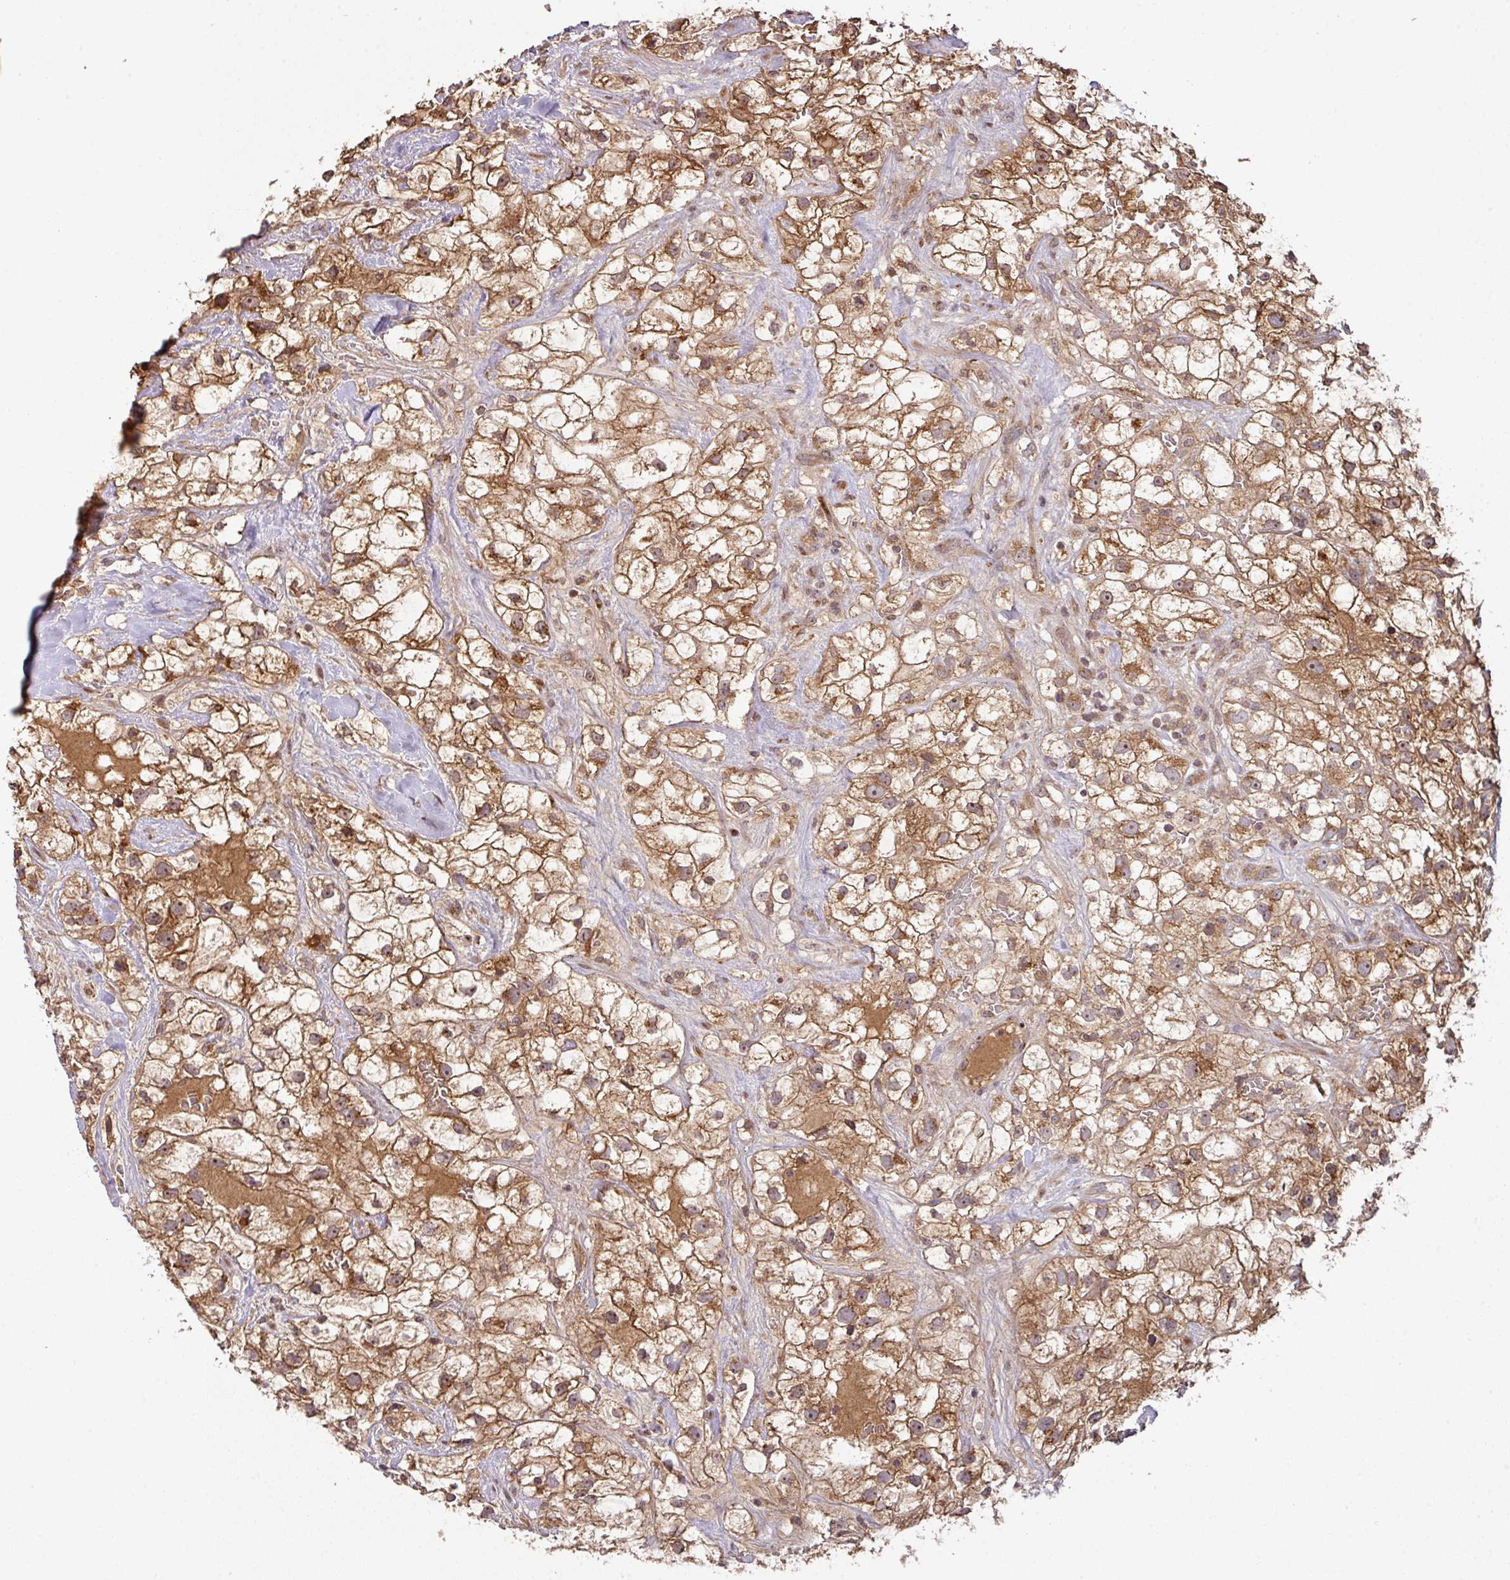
{"staining": {"intensity": "strong", "quantity": ">75%", "location": "cytoplasmic/membranous"}, "tissue": "renal cancer", "cell_type": "Tumor cells", "image_type": "cancer", "snomed": [{"axis": "morphology", "description": "Adenocarcinoma, NOS"}, {"axis": "topography", "description": "Kidney"}], "caption": "A brown stain shows strong cytoplasmic/membranous staining of a protein in human renal cancer (adenocarcinoma) tumor cells.", "gene": "MRRF", "patient": {"sex": "male", "age": 59}}